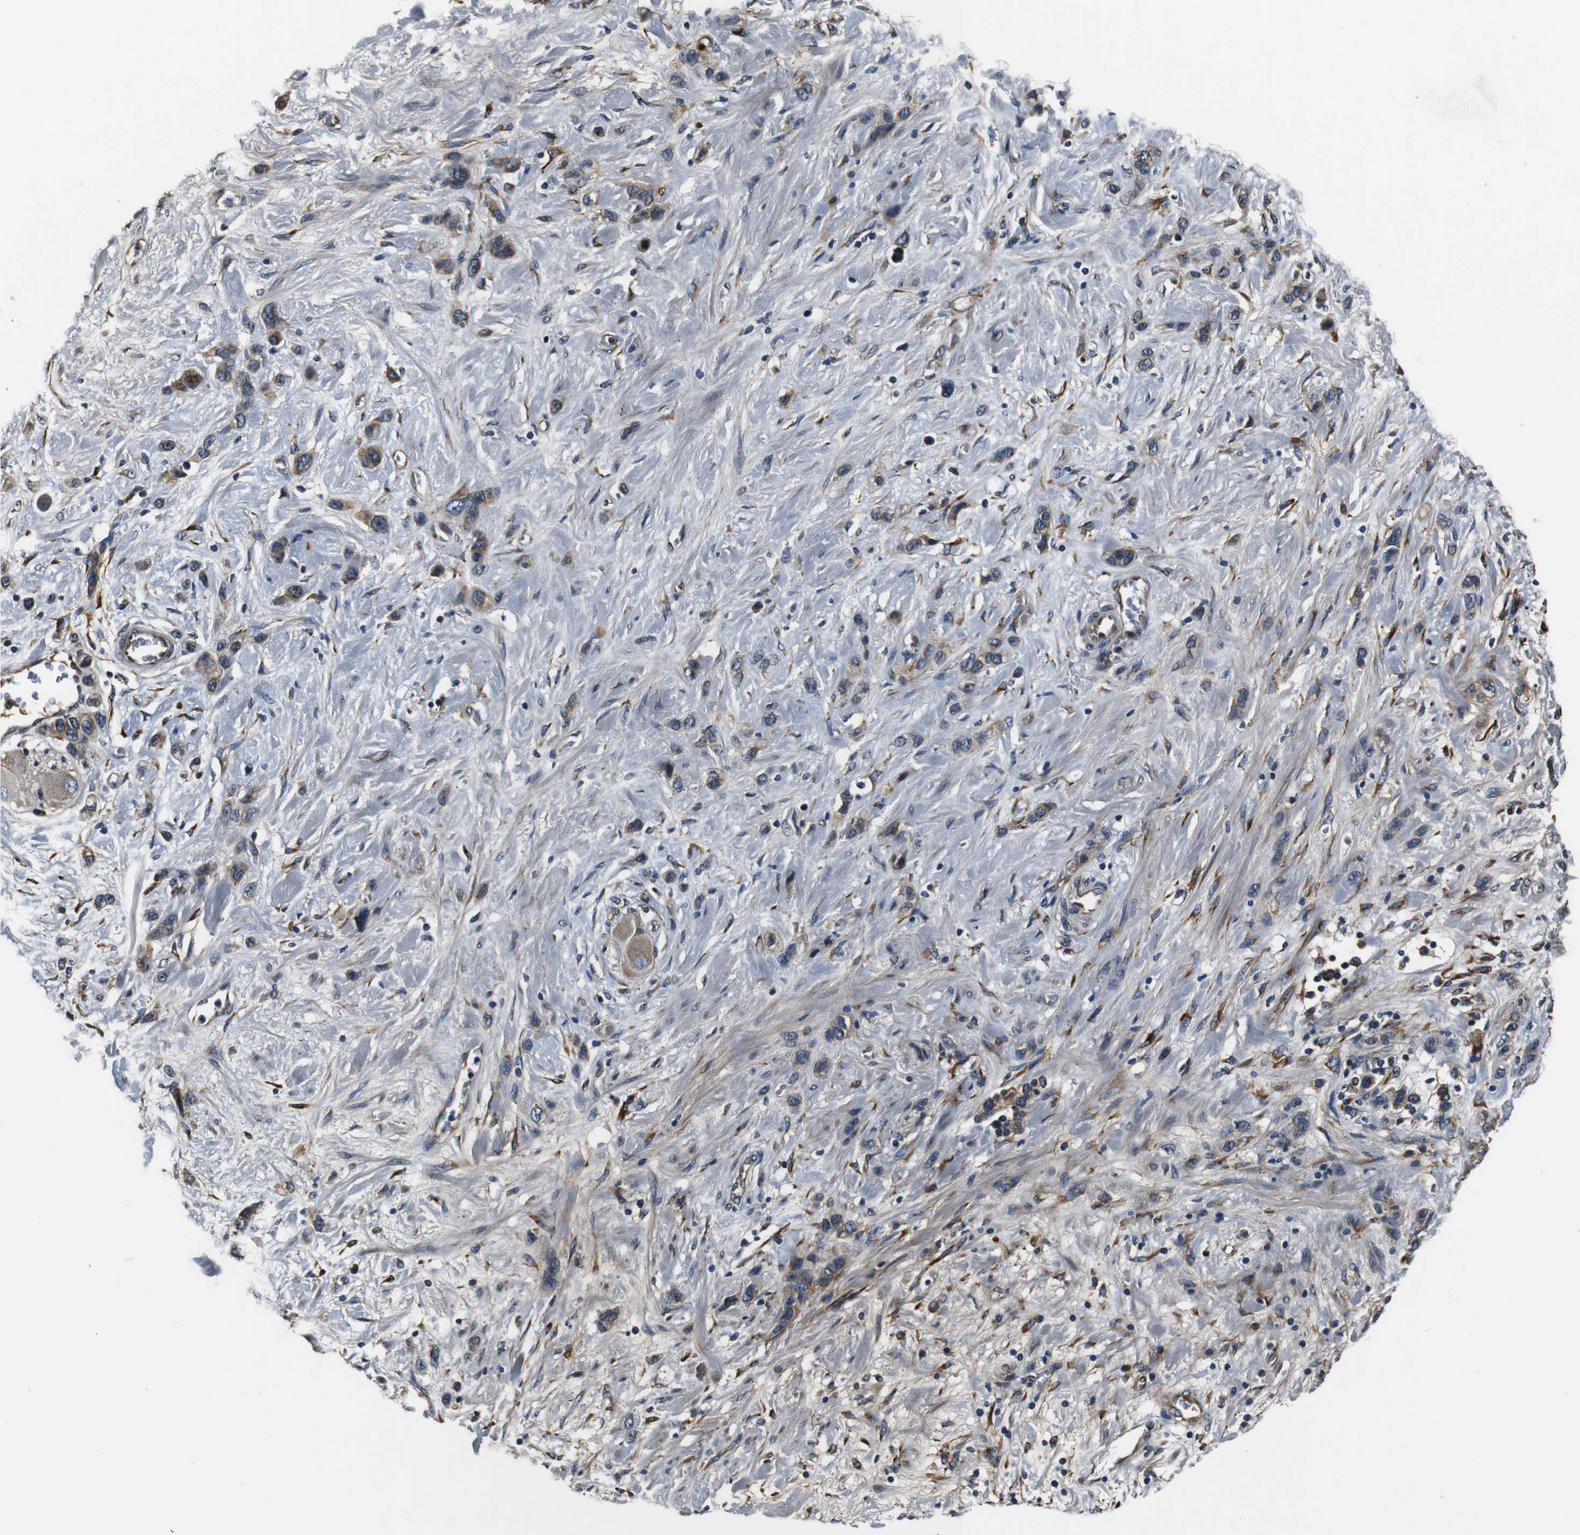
{"staining": {"intensity": "moderate", "quantity": ">75%", "location": "cytoplasmic/membranous"}, "tissue": "stomach cancer", "cell_type": "Tumor cells", "image_type": "cancer", "snomed": [{"axis": "morphology", "description": "Adenocarcinoma, NOS"}, {"axis": "morphology", "description": "Adenocarcinoma, High grade"}, {"axis": "topography", "description": "Stomach, upper"}, {"axis": "topography", "description": "Stomach, lower"}], "caption": "This image reveals IHC staining of stomach cancer, with medium moderate cytoplasmic/membranous staining in about >75% of tumor cells.", "gene": "COL1A1", "patient": {"sex": "female", "age": 65}}